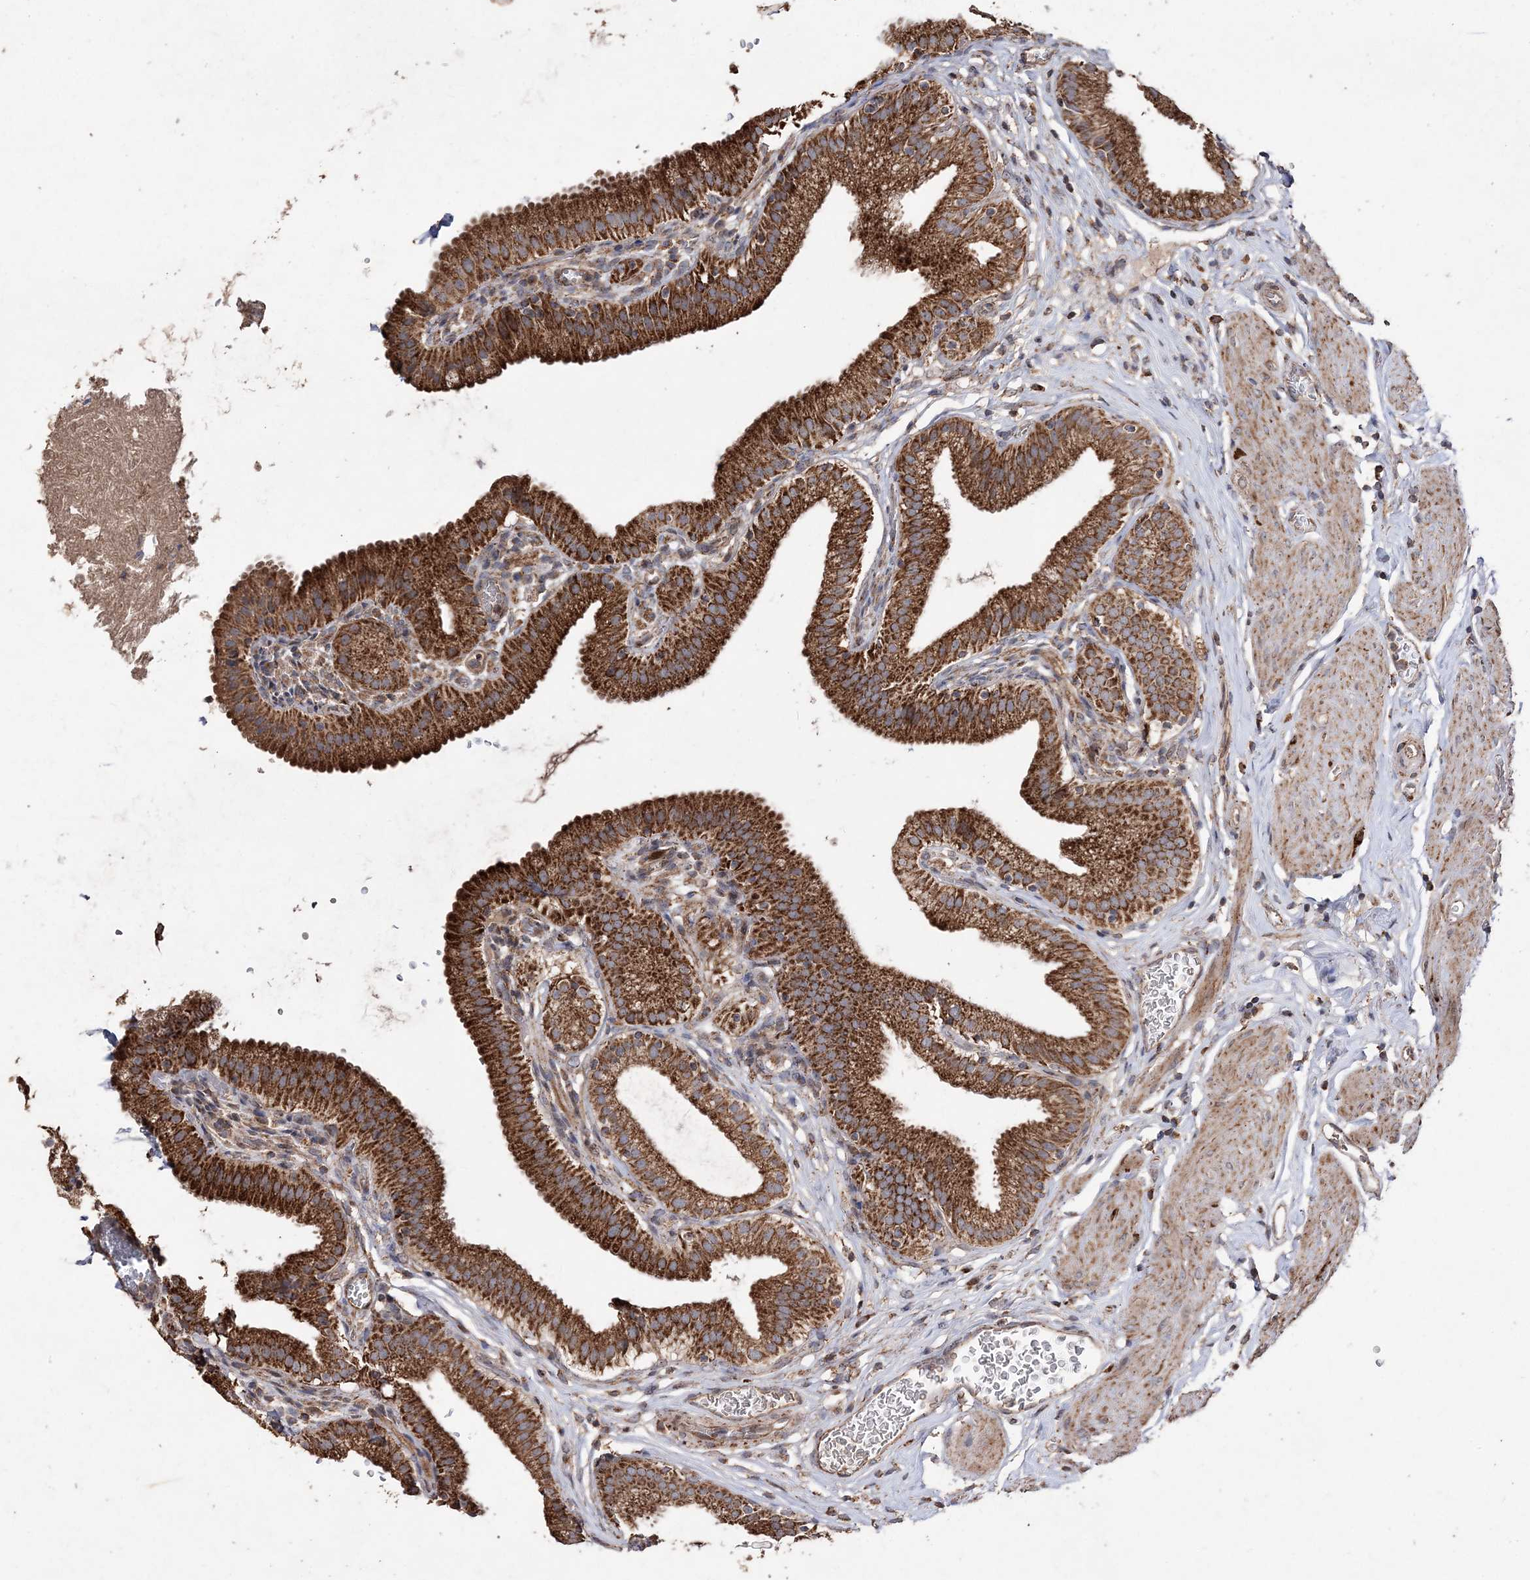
{"staining": {"intensity": "strong", "quantity": ">75%", "location": "cytoplasmic/membranous"}, "tissue": "gallbladder", "cell_type": "Glandular cells", "image_type": "normal", "snomed": [{"axis": "morphology", "description": "Normal tissue, NOS"}, {"axis": "topography", "description": "Gallbladder"}], "caption": "IHC of benign gallbladder reveals high levels of strong cytoplasmic/membranous positivity in about >75% of glandular cells.", "gene": "POC5", "patient": {"sex": "male", "age": 54}}